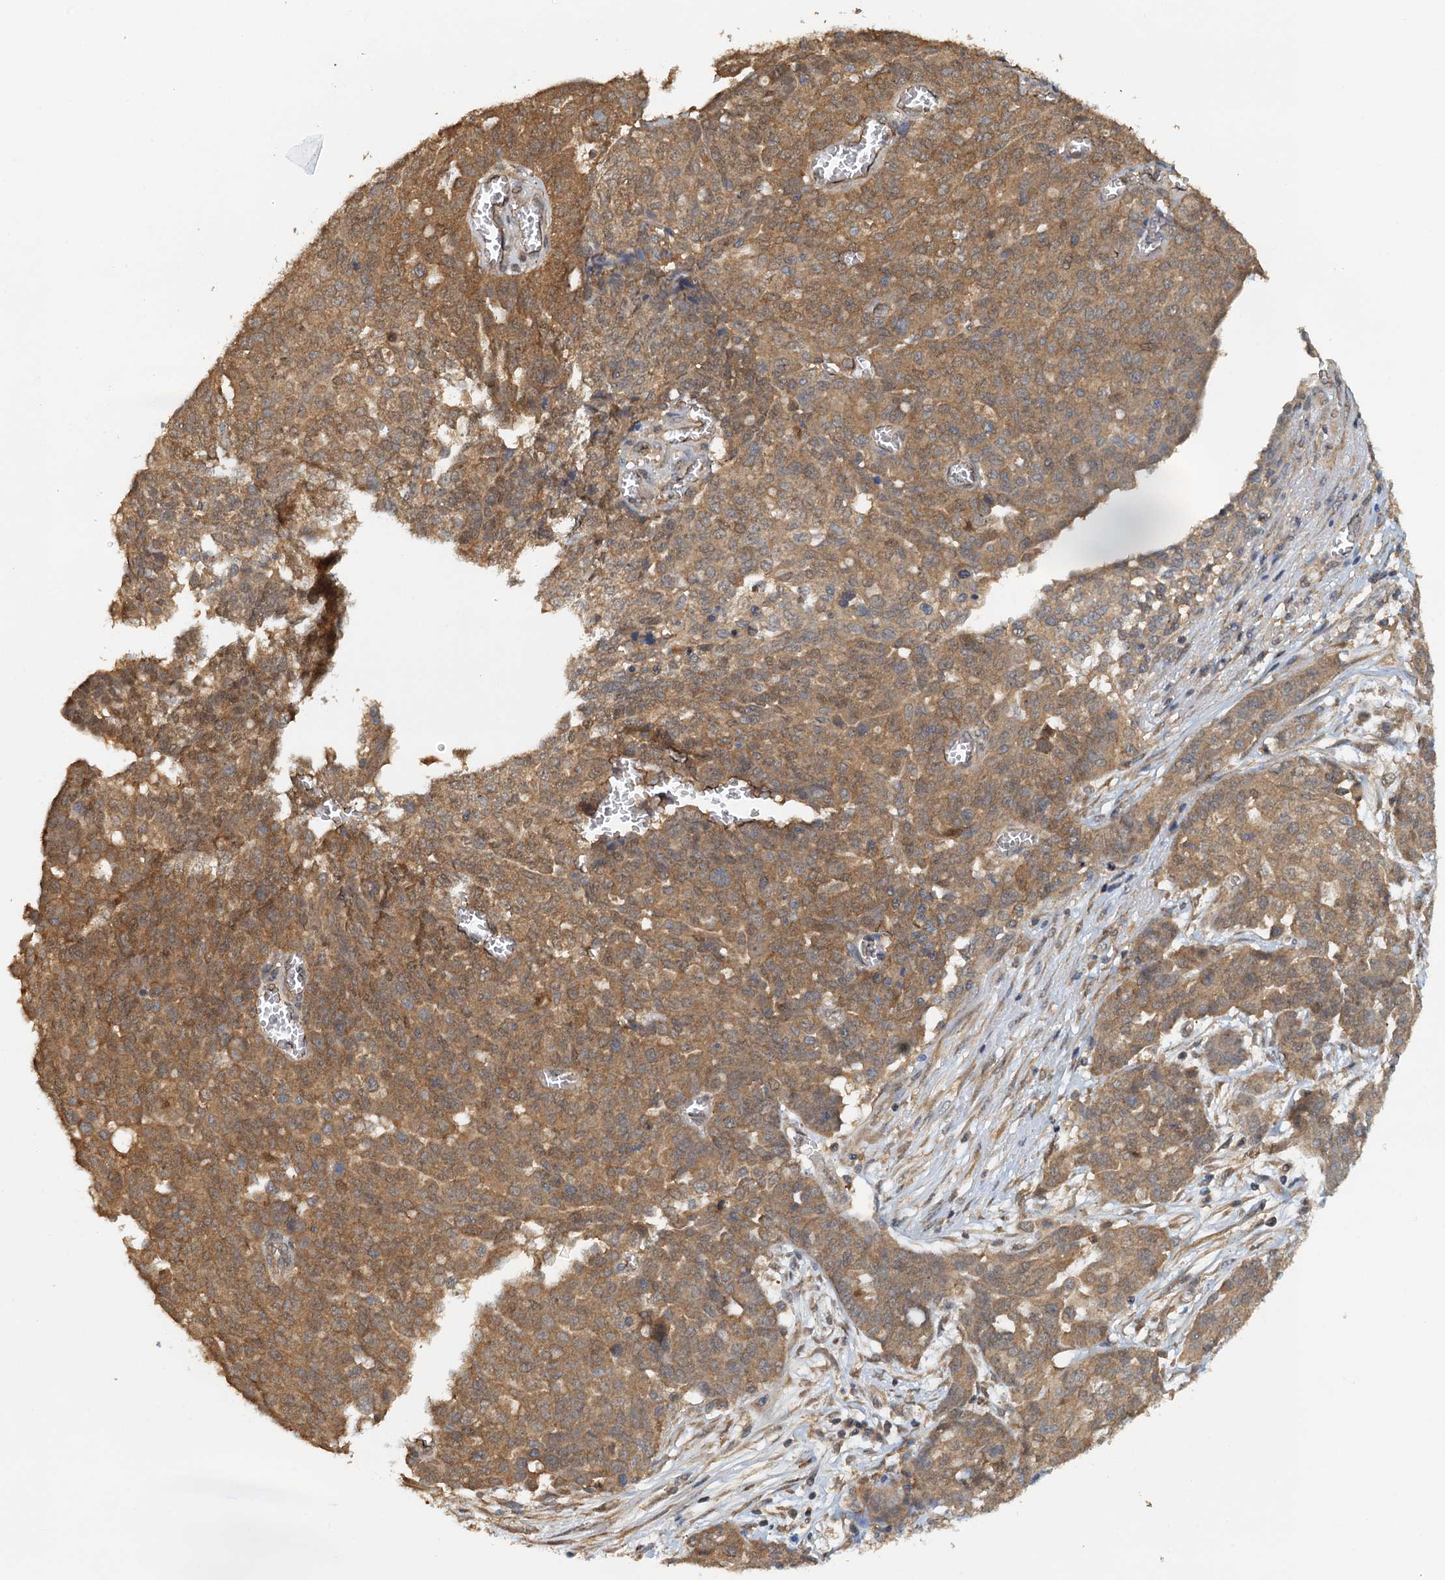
{"staining": {"intensity": "moderate", "quantity": ">75%", "location": "cytoplasmic/membranous"}, "tissue": "ovarian cancer", "cell_type": "Tumor cells", "image_type": "cancer", "snomed": [{"axis": "morphology", "description": "Cystadenocarcinoma, serous, NOS"}, {"axis": "topography", "description": "Soft tissue"}, {"axis": "topography", "description": "Ovary"}], "caption": "A brown stain labels moderate cytoplasmic/membranous expression of a protein in human ovarian serous cystadenocarcinoma tumor cells. Nuclei are stained in blue.", "gene": "UBL7", "patient": {"sex": "female", "age": 57}}